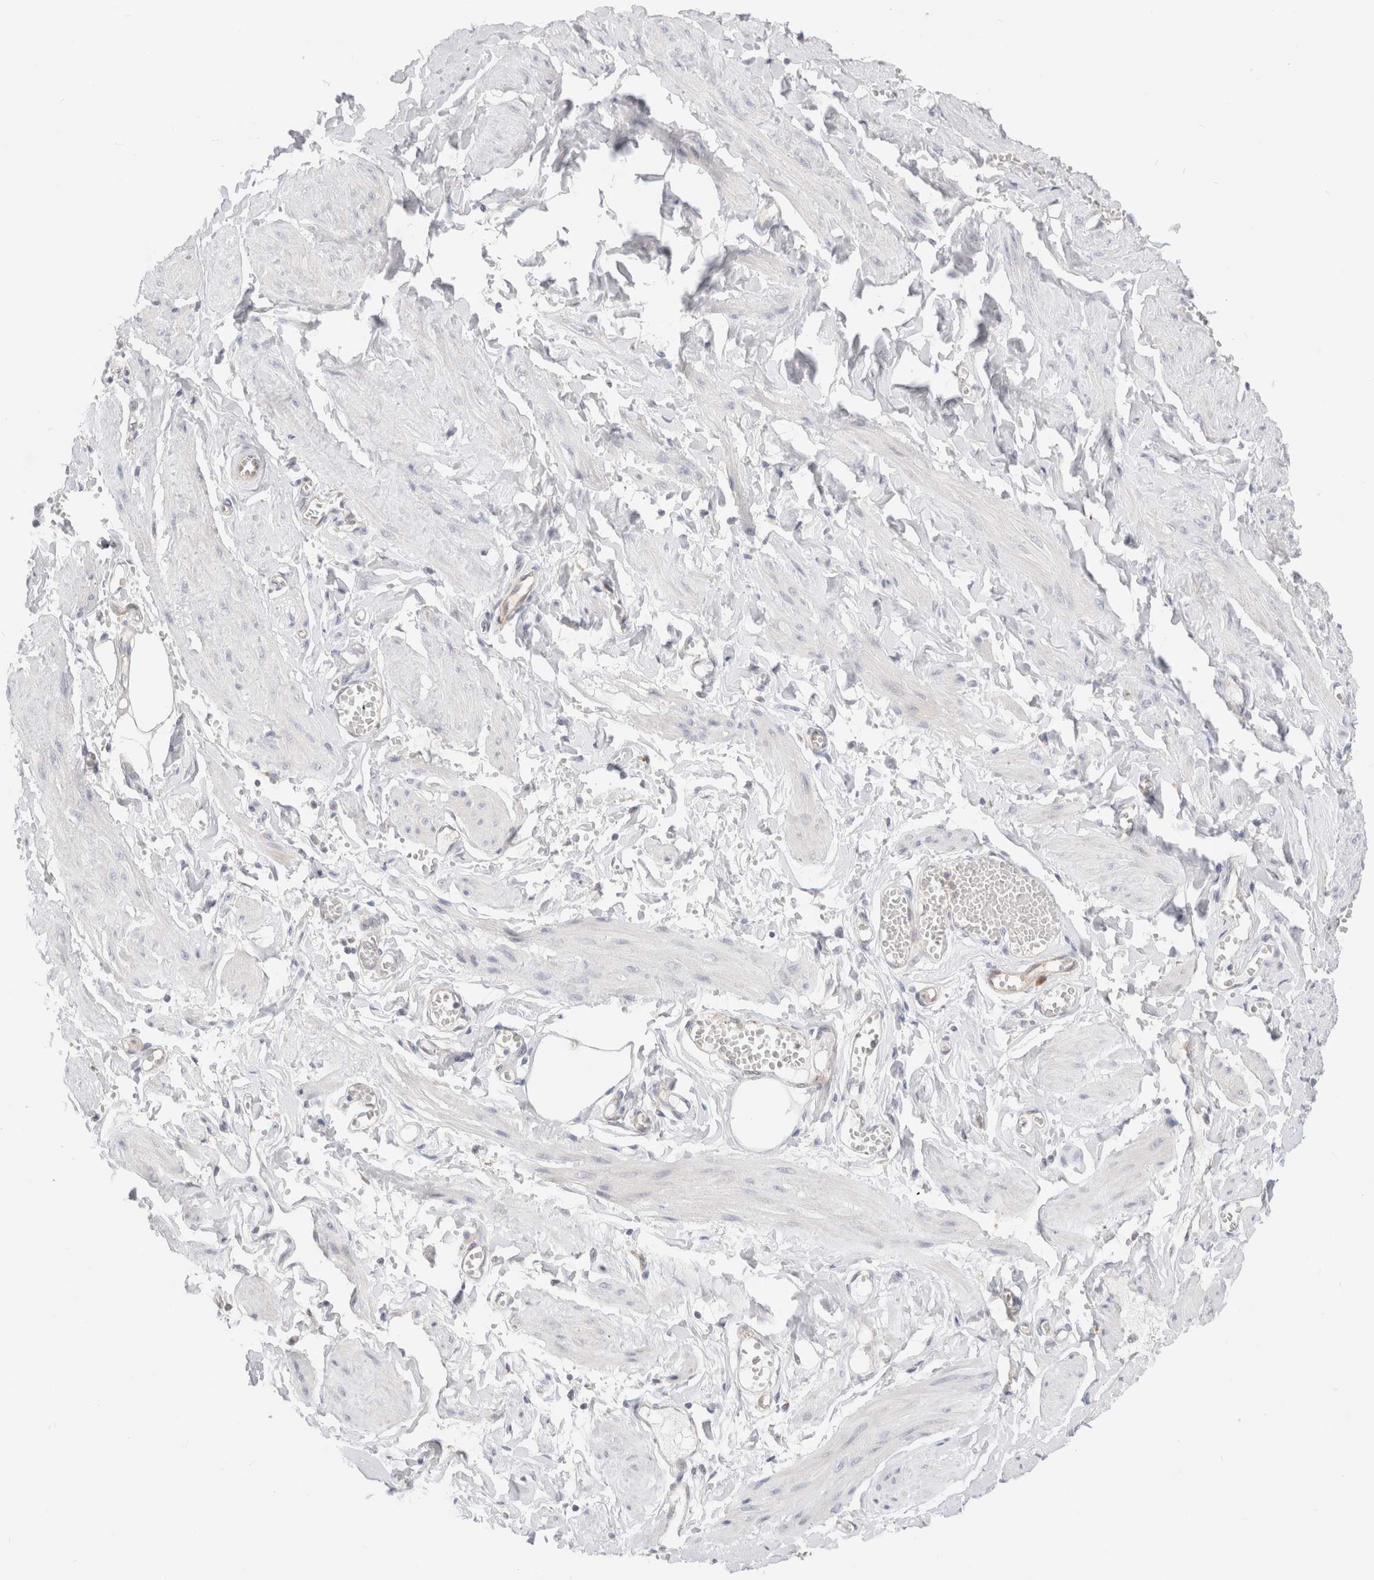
{"staining": {"intensity": "negative", "quantity": "none", "location": "none"}, "tissue": "adipose tissue", "cell_type": "Adipocytes", "image_type": "normal", "snomed": [{"axis": "morphology", "description": "Normal tissue, NOS"}, {"axis": "topography", "description": "Vascular tissue"}, {"axis": "topography", "description": "Fallopian tube"}, {"axis": "topography", "description": "Ovary"}], "caption": "The micrograph reveals no staining of adipocytes in unremarkable adipose tissue.", "gene": "EFCAB13", "patient": {"sex": "female", "age": 67}}